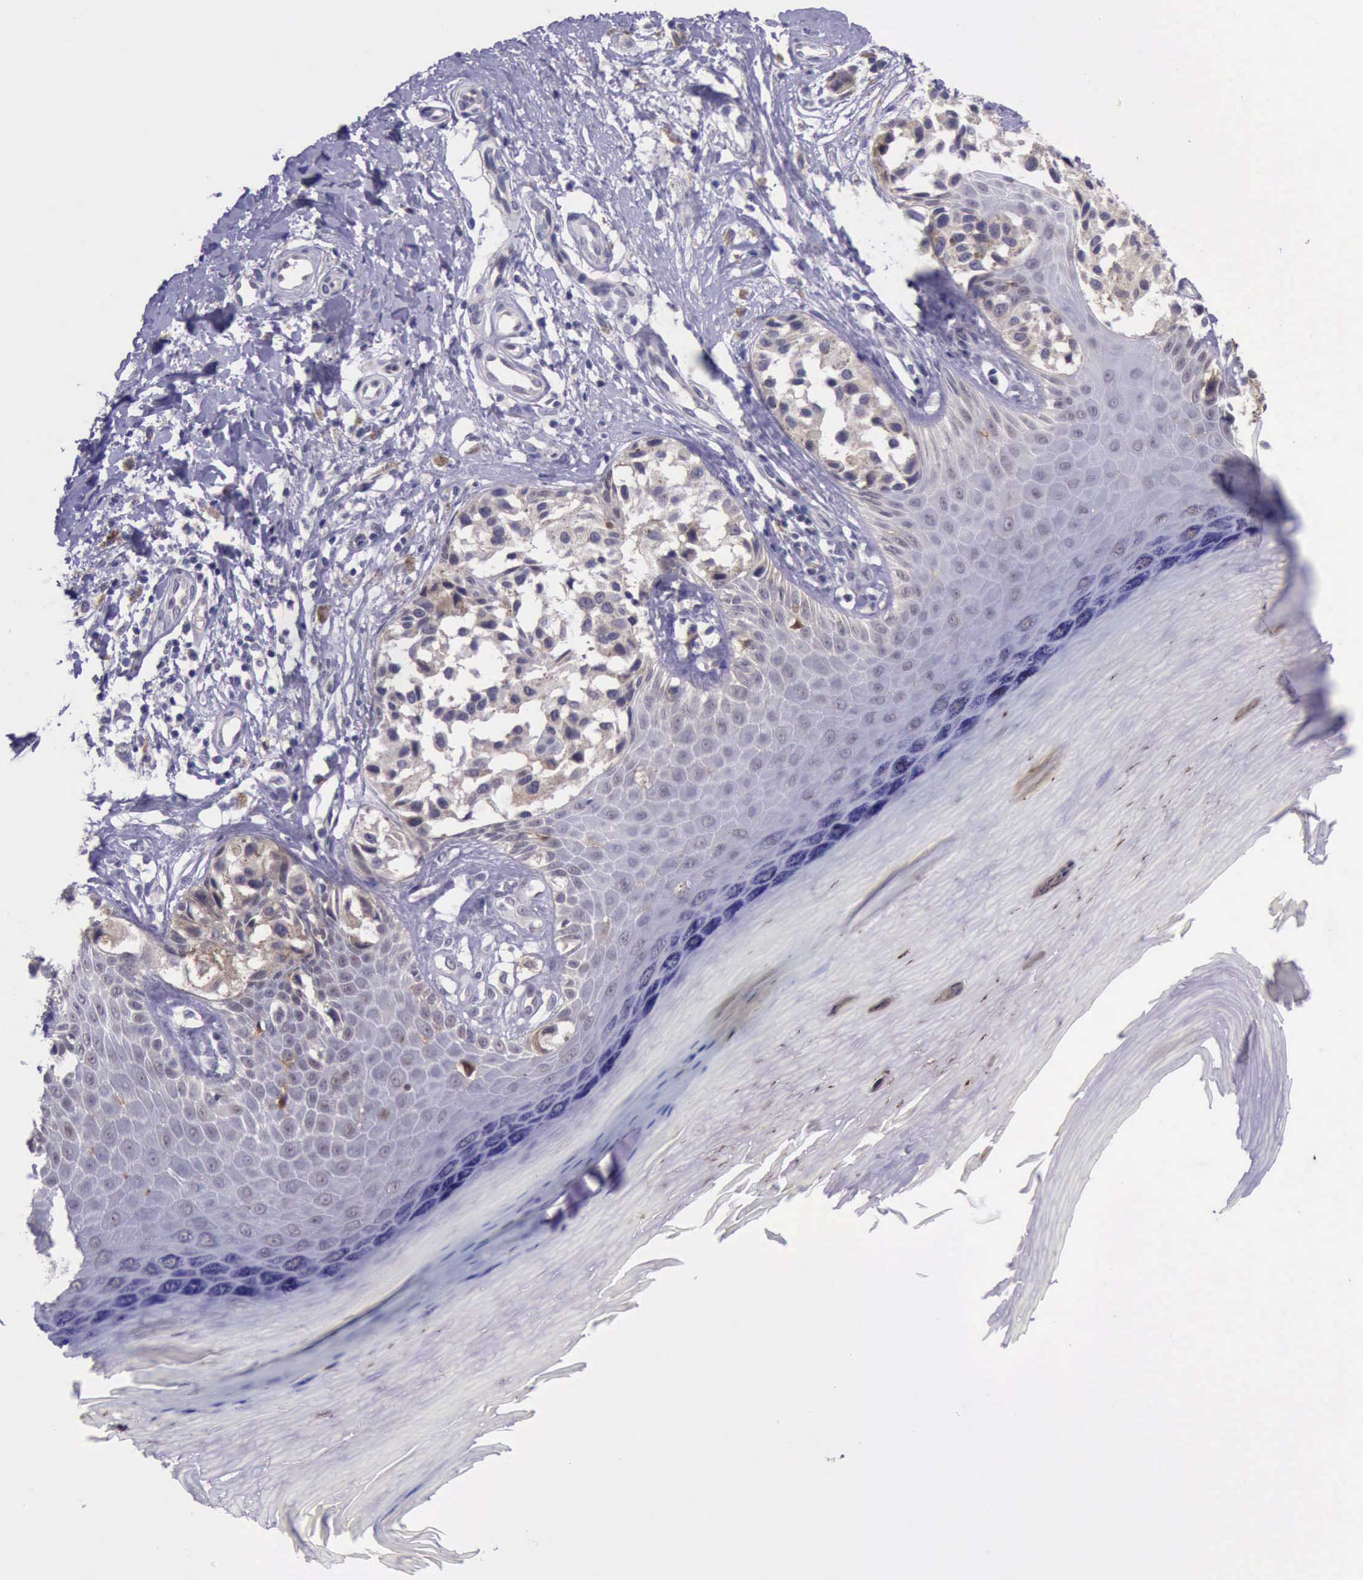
{"staining": {"intensity": "weak", "quantity": ">75%", "location": "cytoplasmic/membranous"}, "tissue": "melanoma", "cell_type": "Tumor cells", "image_type": "cancer", "snomed": [{"axis": "morphology", "description": "Malignant melanoma, NOS"}, {"axis": "topography", "description": "Skin"}], "caption": "Immunohistochemistry micrograph of human melanoma stained for a protein (brown), which displays low levels of weak cytoplasmic/membranous expression in approximately >75% of tumor cells.", "gene": "PLEK2", "patient": {"sex": "male", "age": 79}}